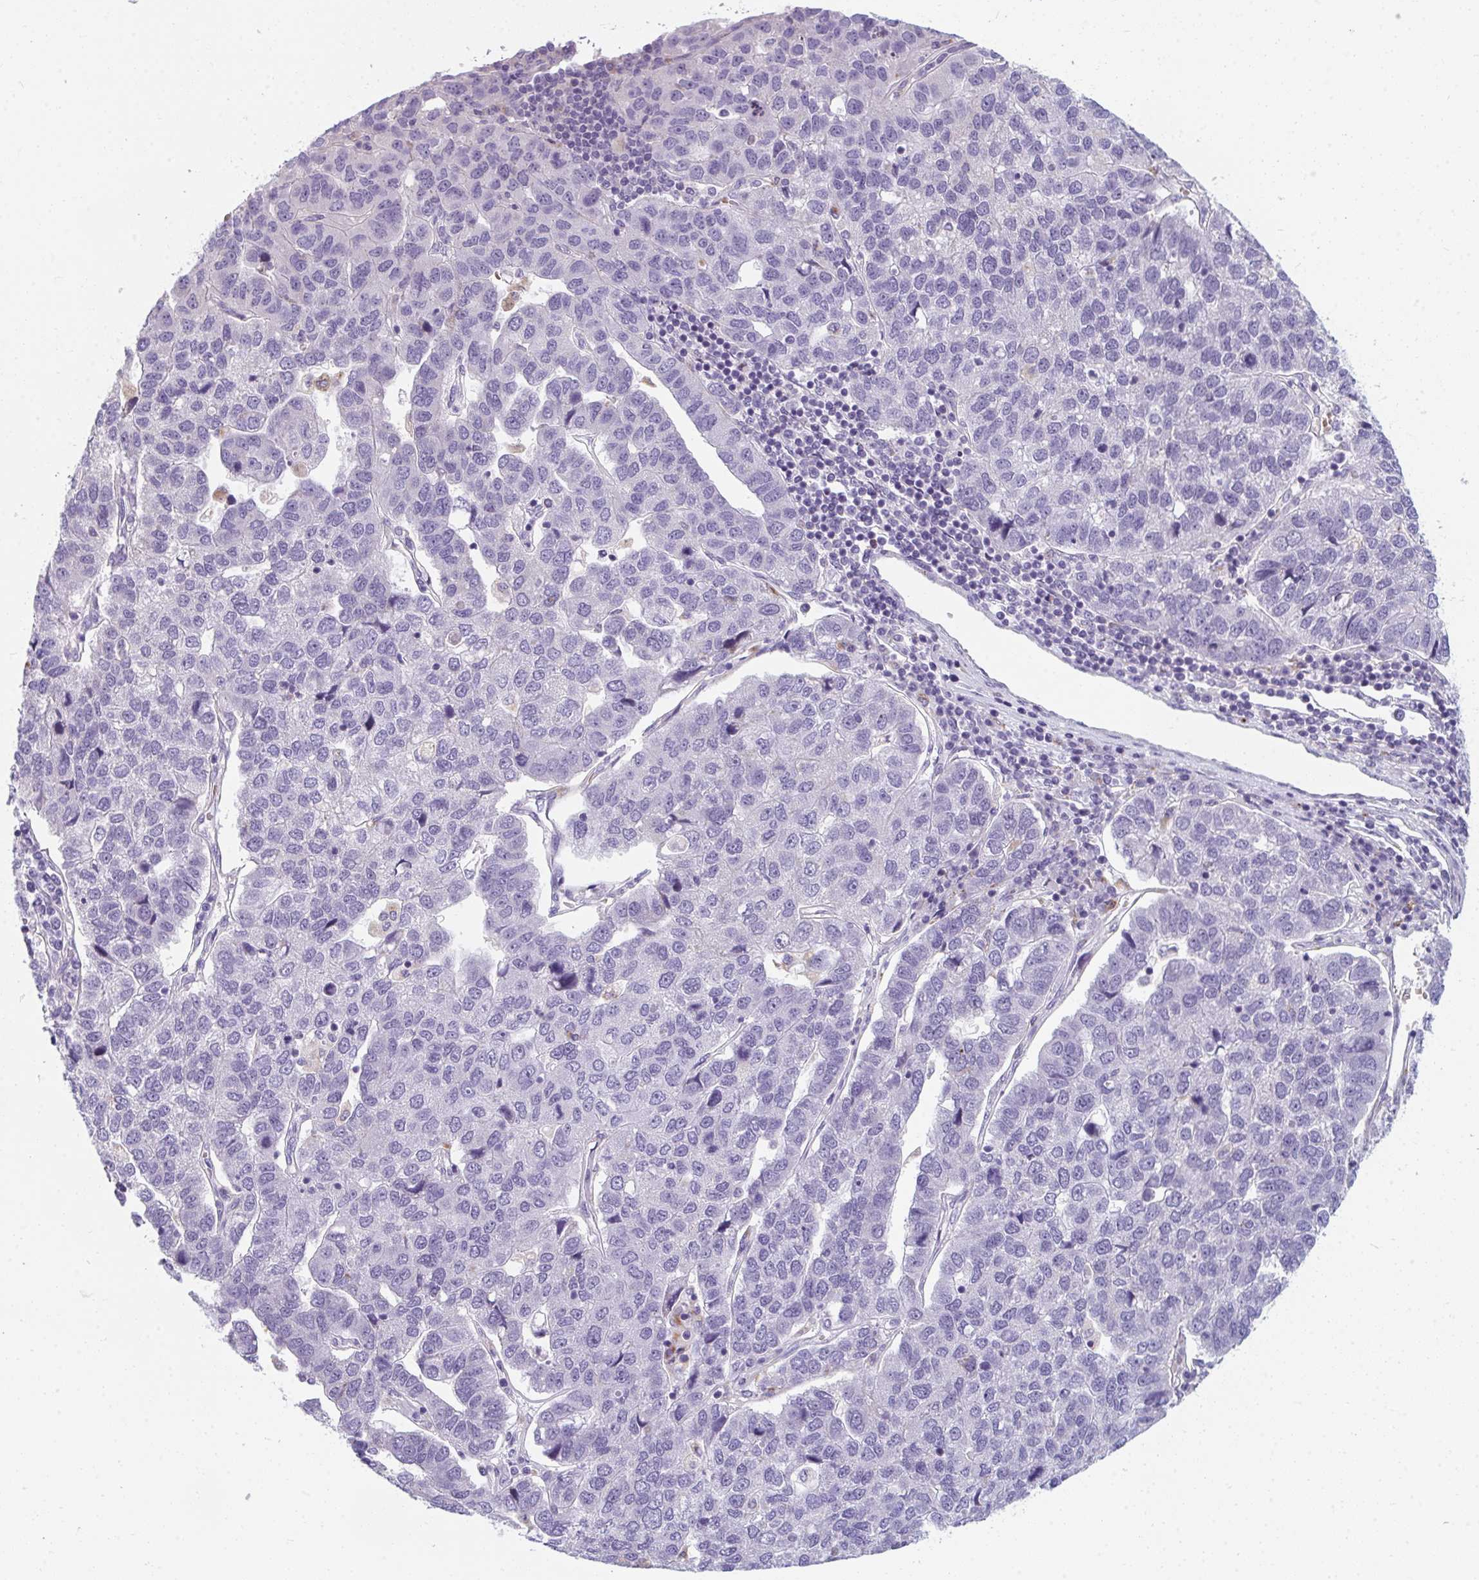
{"staining": {"intensity": "negative", "quantity": "none", "location": "none"}, "tissue": "pancreatic cancer", "cell_type": "Tumor cells", "image_type": "cancer", "snomed": [{"axis": "morphology", "description": "Adenocarcinoma, NOS"}, {"axis": "topography", "description": "Pancreas"}], "caption": "IHC of human pancreatic cancer (adenocarcinoma) shows no staining in tumor cells.", "gene": "EIF1AD", "patient": {"sex": "female", "age": 61}}